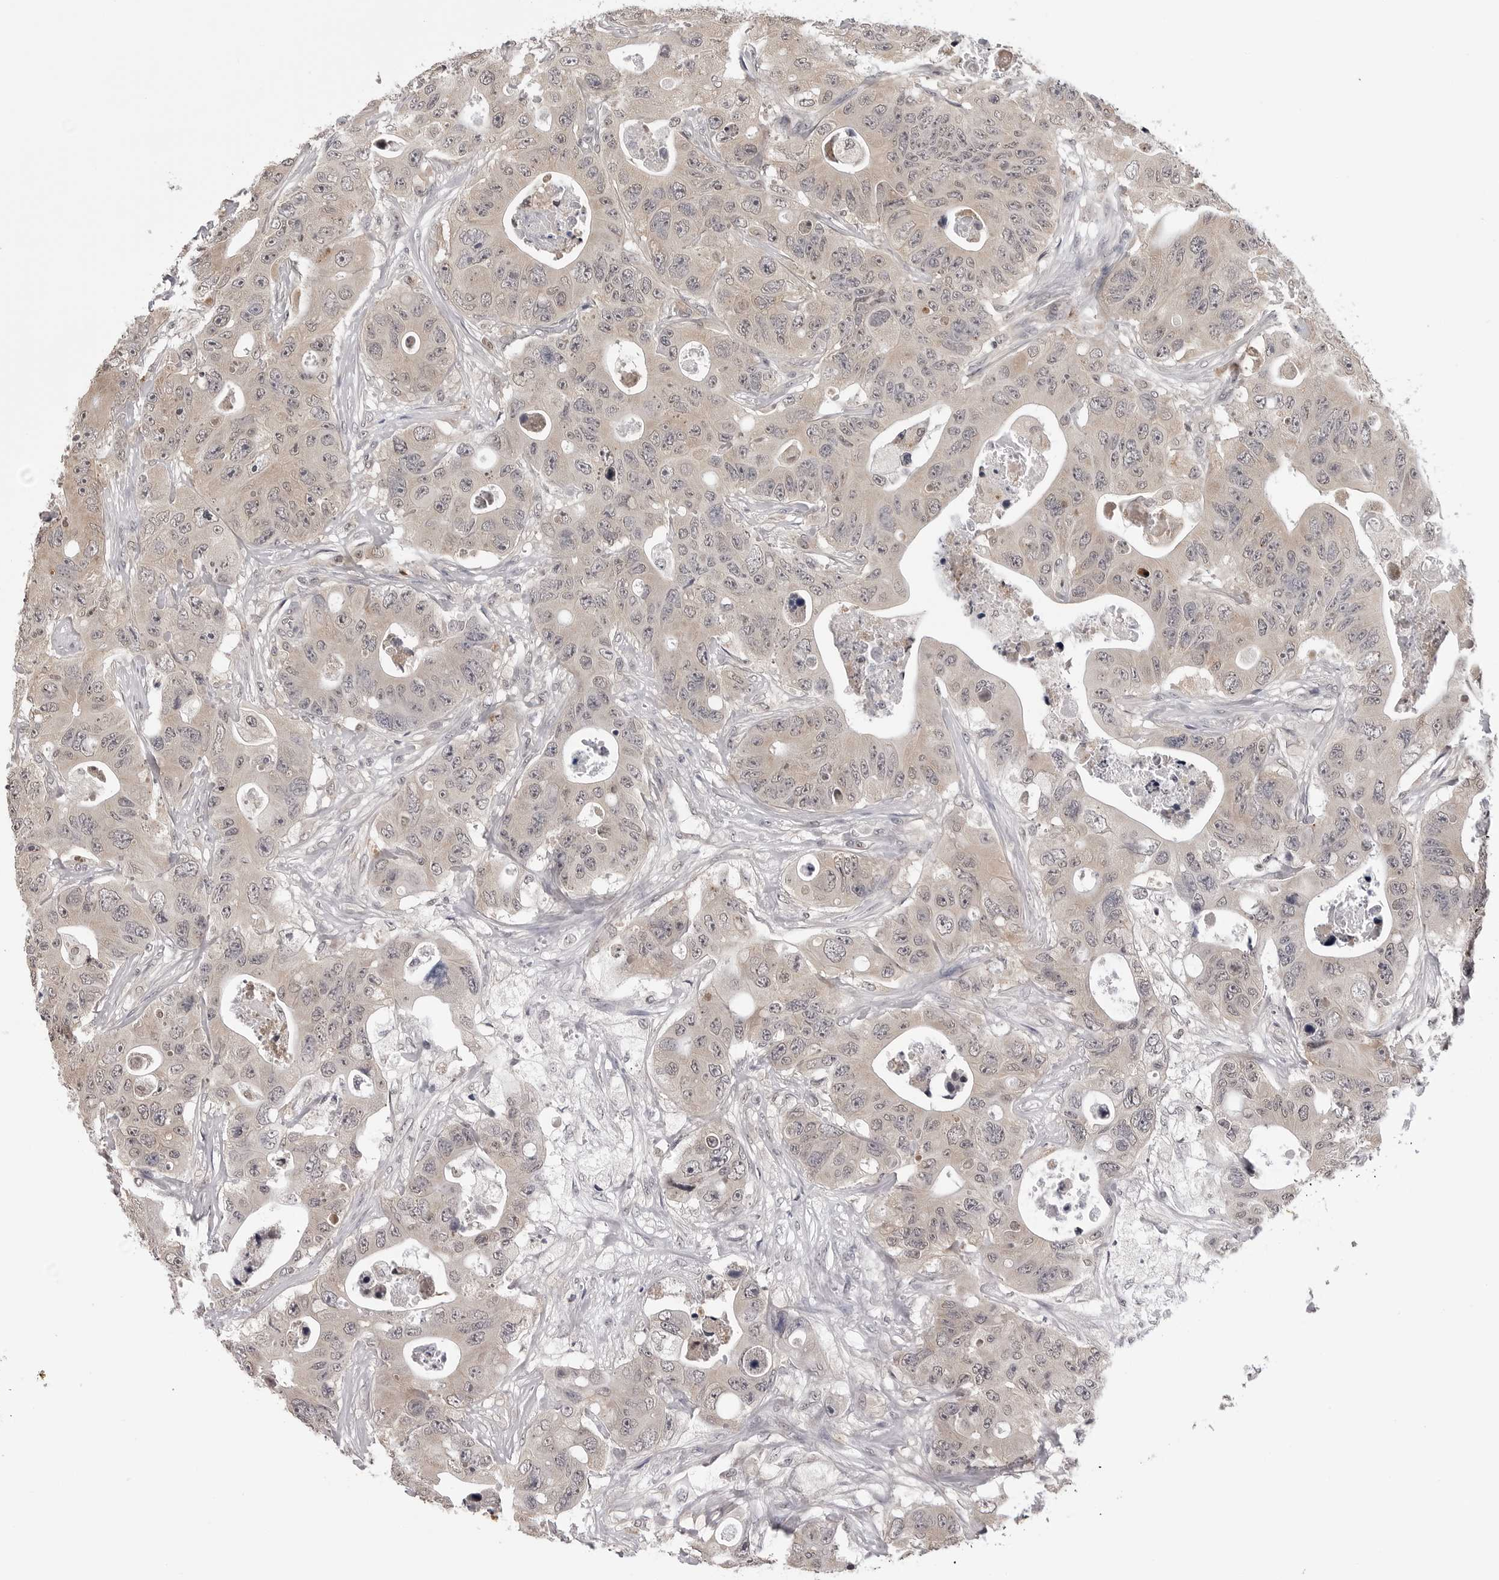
{"staining": {"intensity": "negative", "quantity": "none", "location": "none"}, "tissue": "colorectal cancer", "cell_type": "Tumor cells", "image_type": "cancer", "snomed": [{"axis": "morphology", "description": "Adenocarcinoma, NOS"}, {"axis": "topography", "description": "Colon"}], "caption": "This is an immunohistochemistry (IHC) histopathology image of human colorectal cancer. There is no positivity in tumor cells.", "gene": "CDK20", "patient": {"sex": "female", "age": 46}}